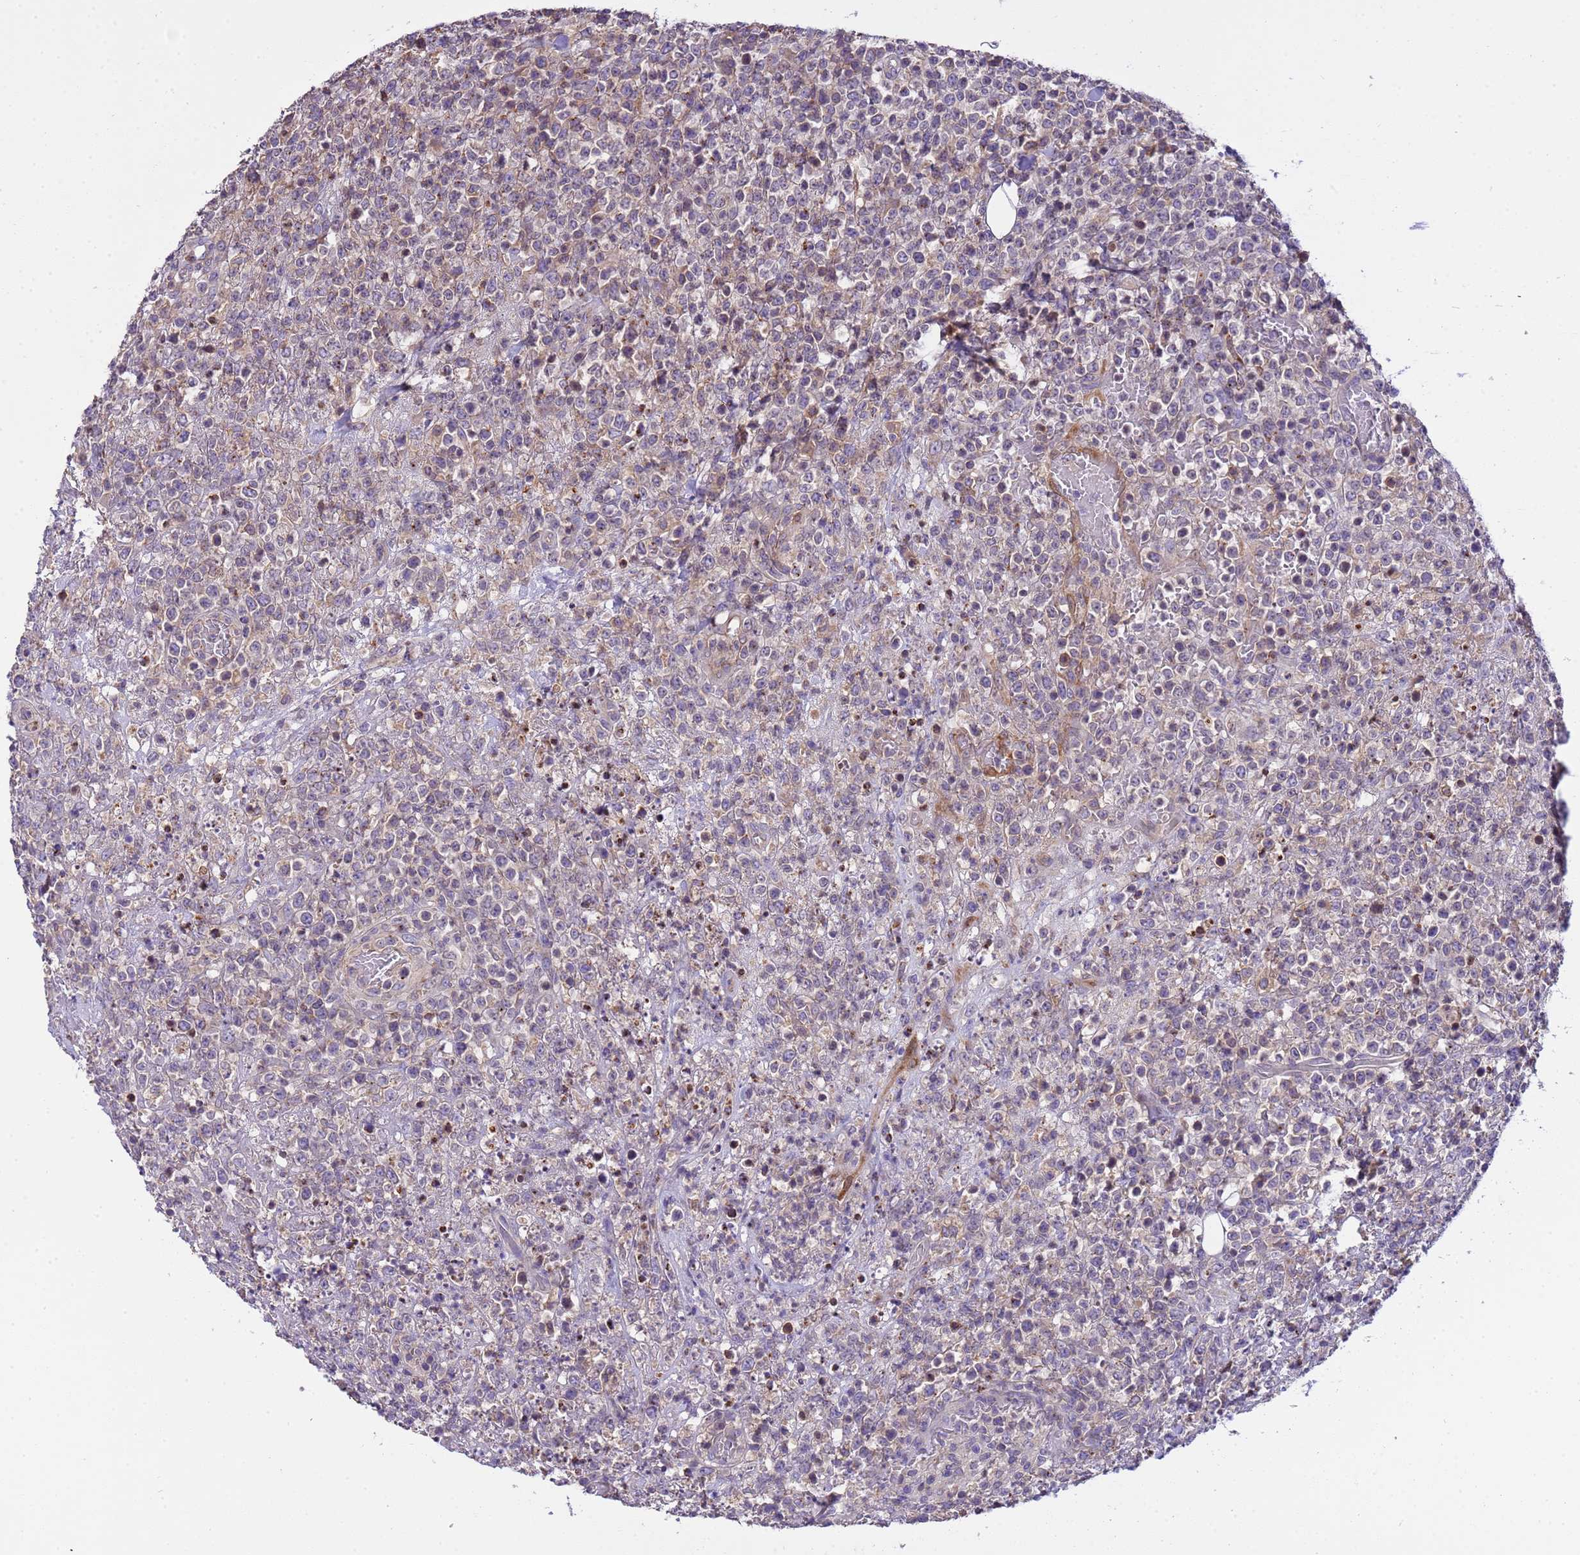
{"staining": {"intensity": "negative", "quantity": "none", "location": "none"}, "tissue": "lymphoma", "cell_type": "Tumor cells", "image_type": "cancer", "snomed": [{"axis": "morphology", "description": "Malignant lymphoma, non-Hodgkin's type, High grade"}, {"axis": "topography", "description": "Colon"}], "caption": "IHC image of malignant lymphoma, non-Hodgkin's type (high-grade) stained for a protein (brown), which exhibits no positivity in tumor cells. The staining is performed using DAB (3,3'-diaminobenzidine) brown chromogen with nuclei counter-stained in using hematoxylin.", "gene": "PLCXD3", "patient": {"sex": "female", "age": 53}}